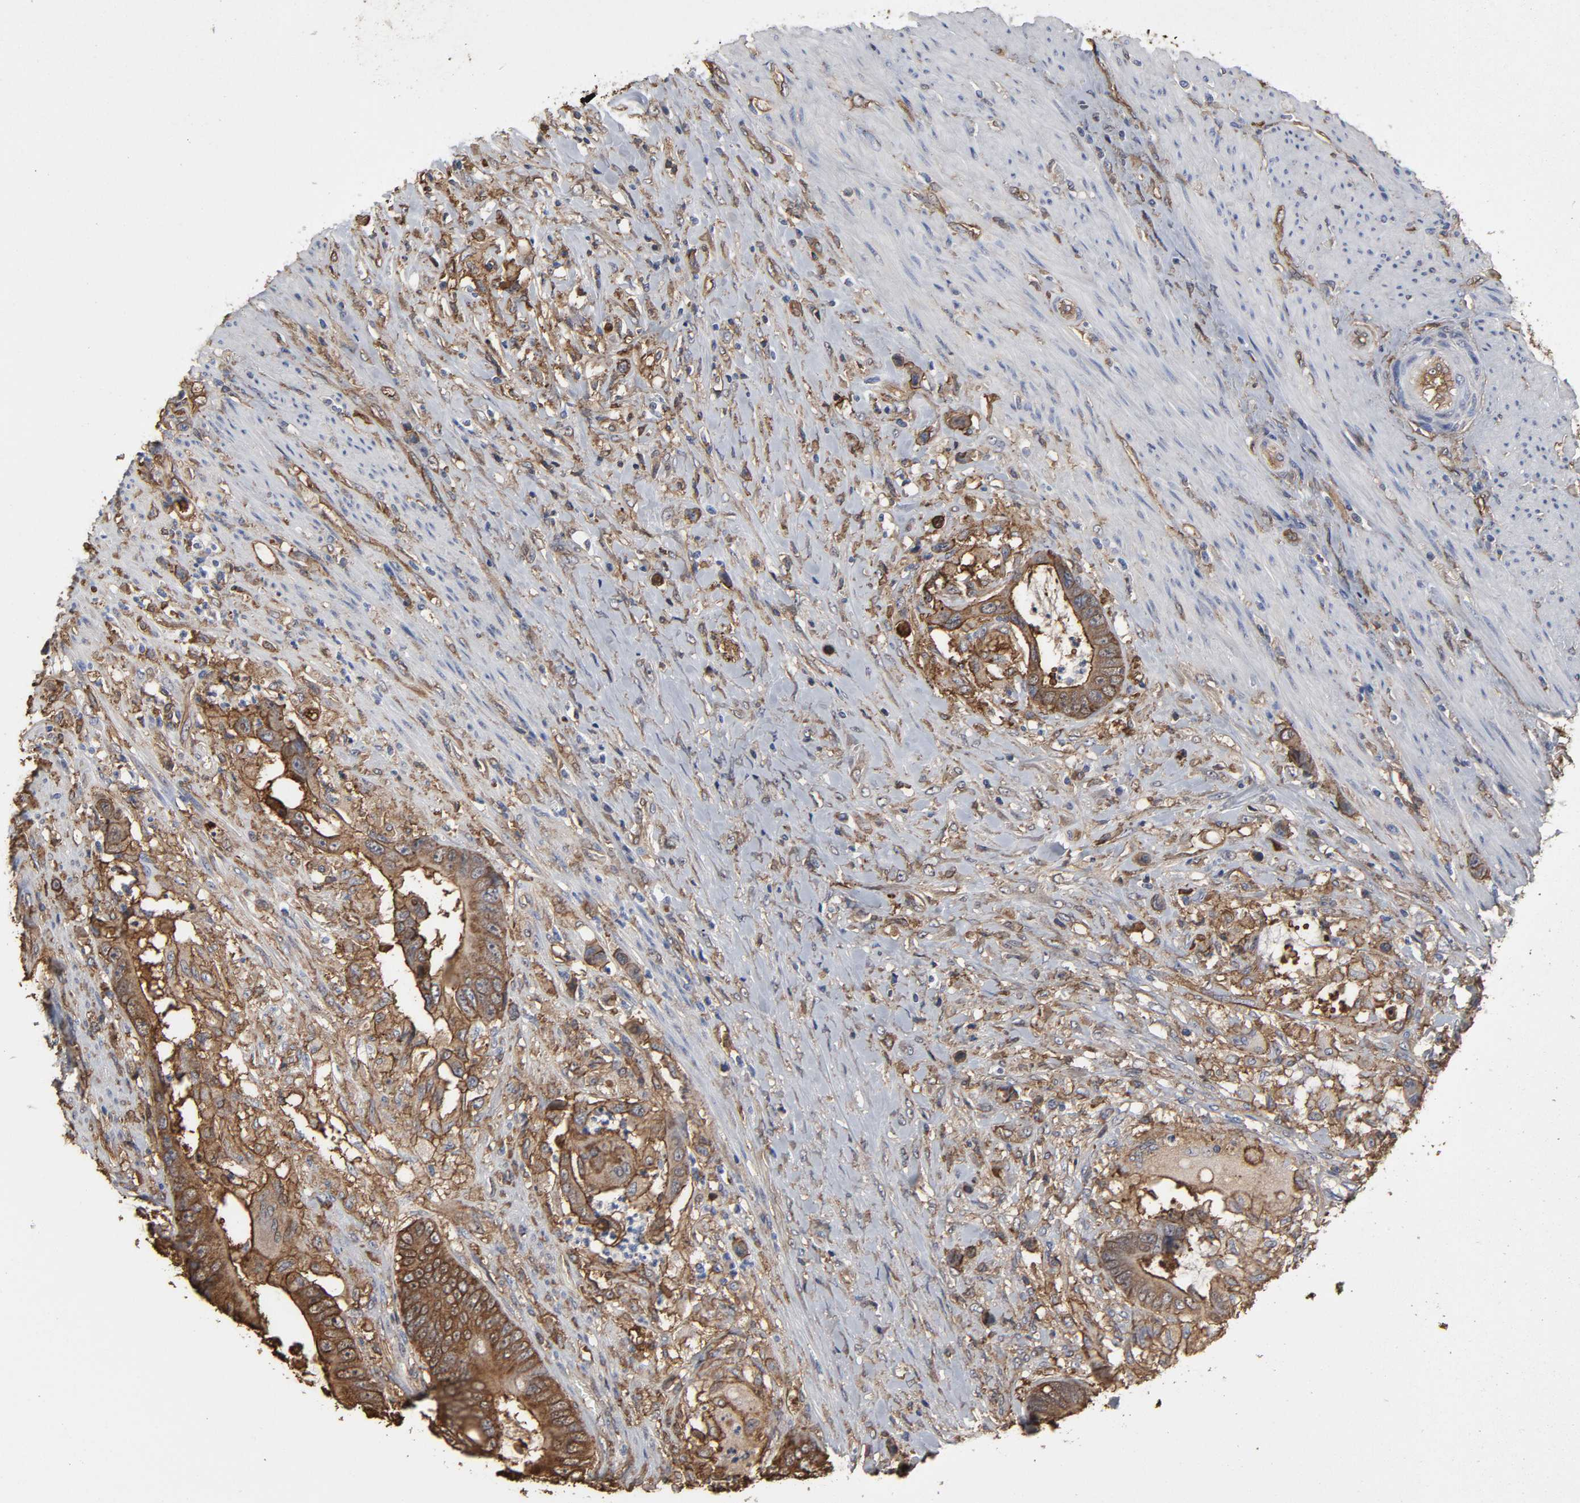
{"staining": {"intensity": "strong", "quantity": ">75%", "location": "cytoplasmic/membranous"}, "tissue": "colorectal cancer", "cell_type": "Tumor cells", "image_type": "cancer", "snomed": [{"axis": "morphology", "description": "Adenocarcinoma, NOS"}, {"axis": "topography", "description": "Rectum"}], "caption": "A high amount of strong cytoplasmic/membranous positivity is identified in approximately >75% of tumor cells in colorectal cancer (adenocarcinoma) tissue.", "gene": "ANXA2", "patient": {"sex": "female", "age": 77}}